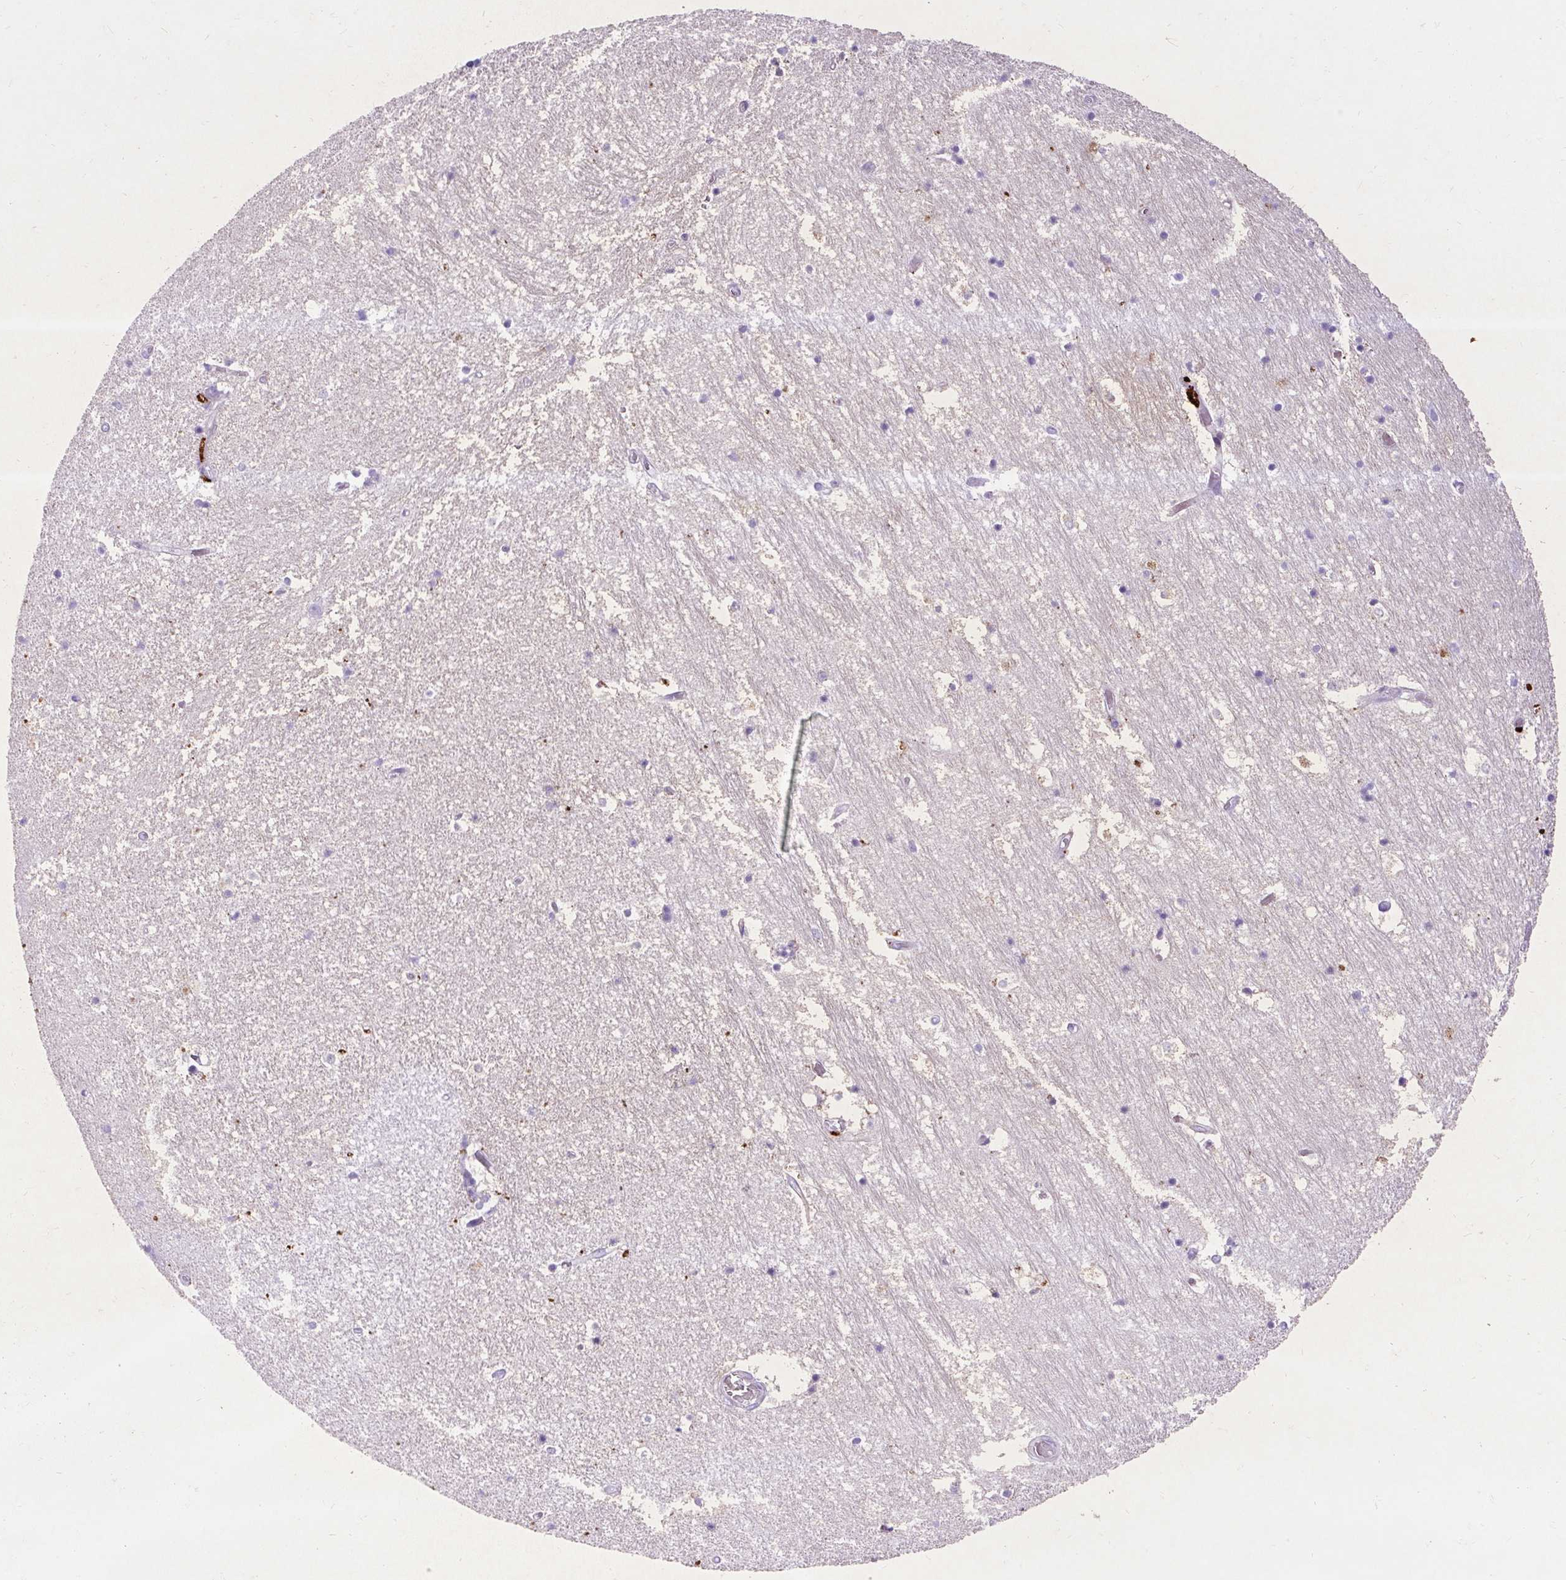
{"staining": {"intensity": "negative", "quantity": "none", "location": "none"}, "tissue": "hippocampus", "cell_type": "Glial cells", "image_type": "normal", "snomed": [{"axis": "morphology", "description": "Normal tissue, NOS"}, {"axis": "topography", "description": "Hippocampus"}], "caption": "Immunohistochemistry (IHC) of benign hippocampus demonstrates no expression in glial cells. Brightfield microscopy of immunohistochemistry stained with DAB (3,3'-diaminobenzidine) (brown) and hematoxylin (blue), captured at high magnification.", "gene": "SPC24", "patient": {"sex": "female", "age": 52}}